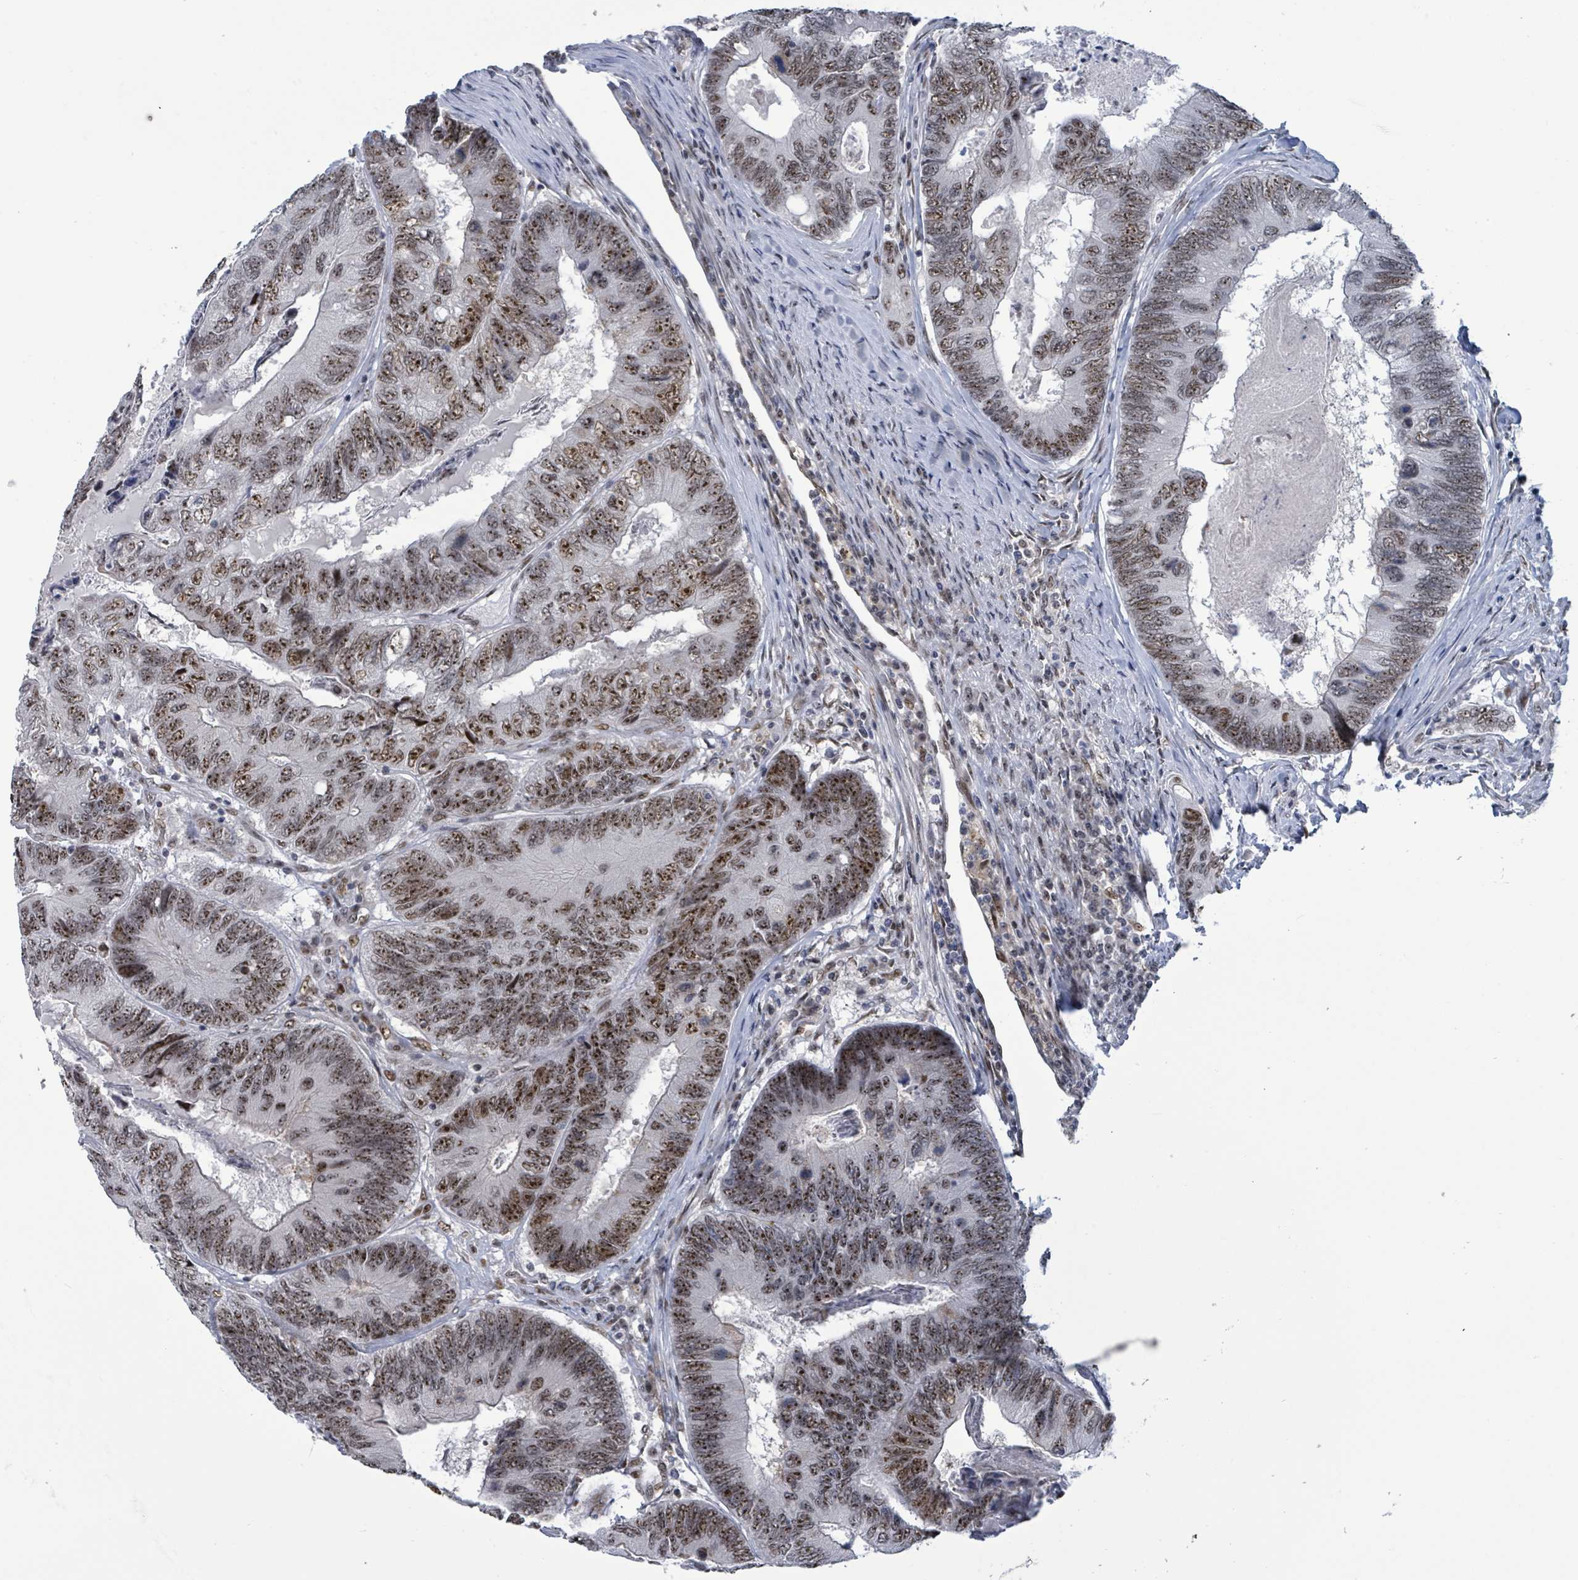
{"staining": {"intensity": "strong", "quantity": "25%-75%", "location": "nuclear"}, "tissue": "colorectal cancer", "cell_type": "Tumor cells", "image_type": "cancer", "snomed": [{"axis": "morphology", "description": "Adenocarcinoma, NOS"}, {"axis": "topography", "description": "Colon"}], "caption": "Brown immunohistochemical staining in human colorectal cancer reveals strong nuclear expression in approximately 25%-75% of tumor cells. The staining was performed using DAB (3,3'-diaminobenzidine) to visualize the protein expression in brown, while the nuclei were stained in blue with hematoxylin (Magnification: 20x).", "gene": "RRN3", "patient": {"sex": "female", "age": 67}}